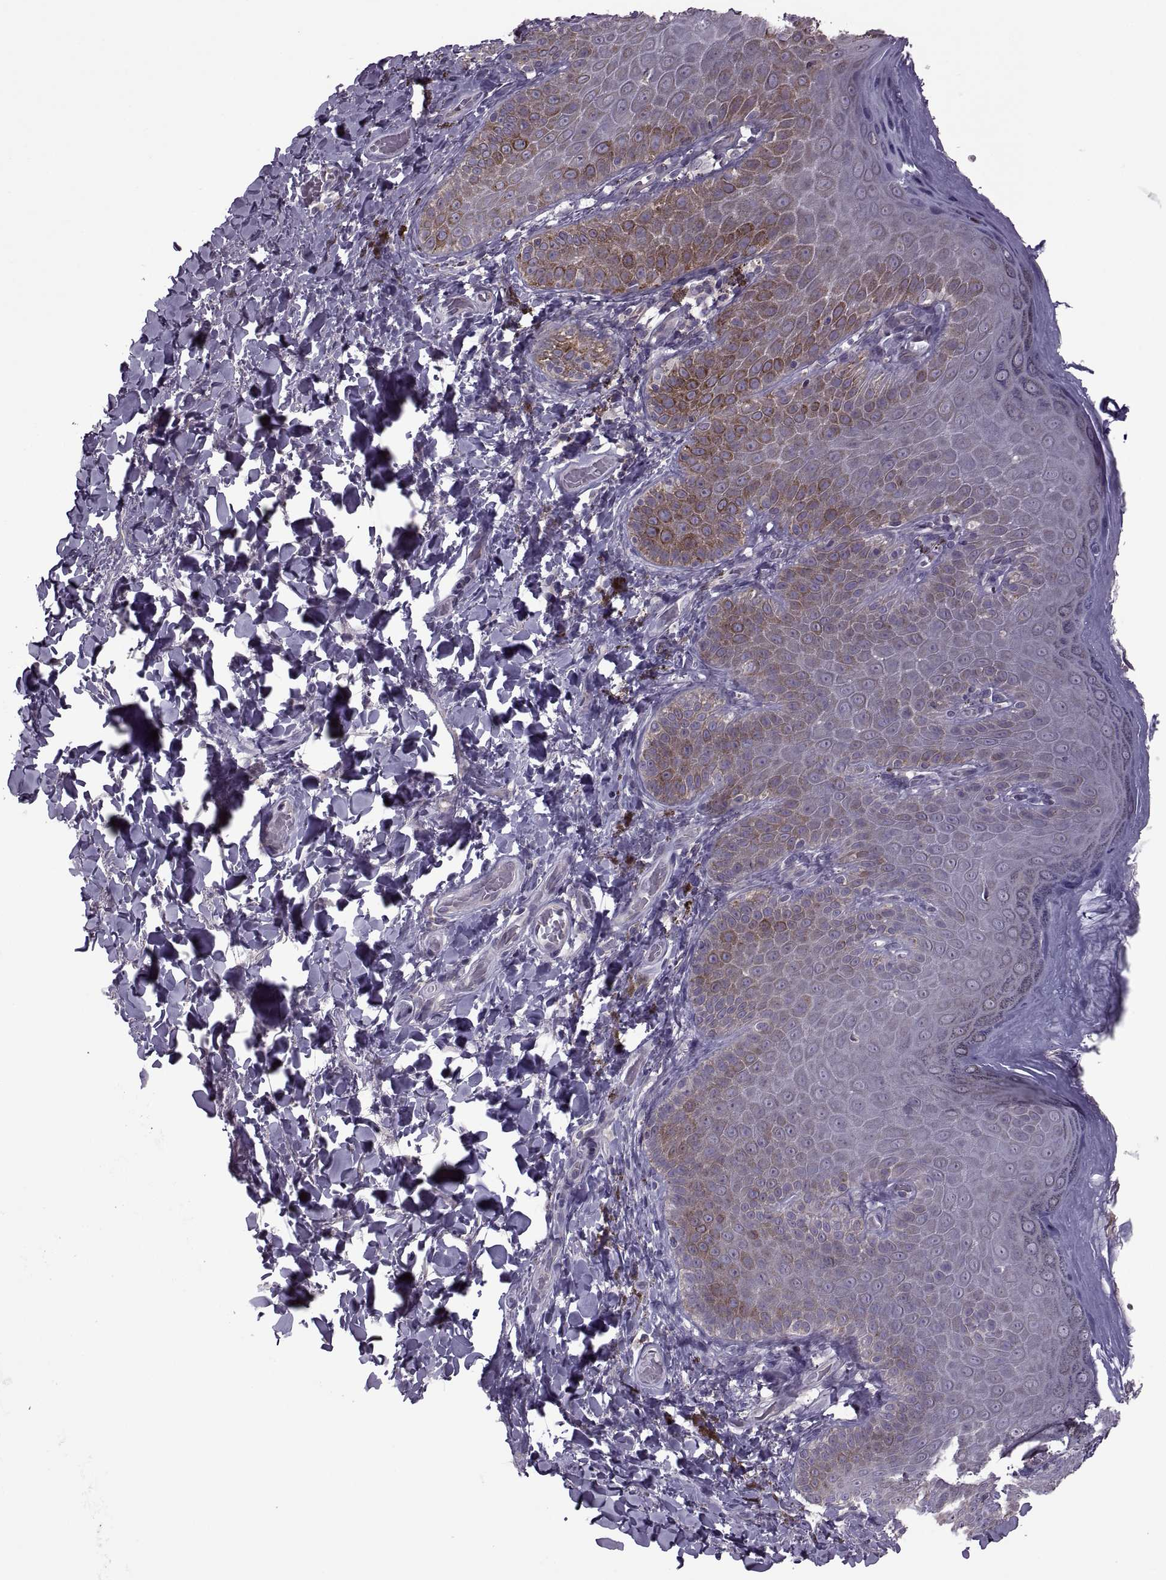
{"staining": {"intensity": "moderate", "quantity": "<25%", "location": "cytoplasmic/membranous"}, "tissue": "skin", "cell_type": "Epidermal cells", "image_type": "normal", "snomed": [{"axis": "morphology", "description": "Normal tissue, NOS"}, {"axis": "topography", "description": "Anal"}], "caption": "High-power microscopy captured an immunohistochemistry micrograph of unremarkable skin, revealing moderate cytoplasmic/membranous positivity in about <25% of epidermal cells.", "gene": "PABPC1", "patient": {"sex": "male", "age": 53}}